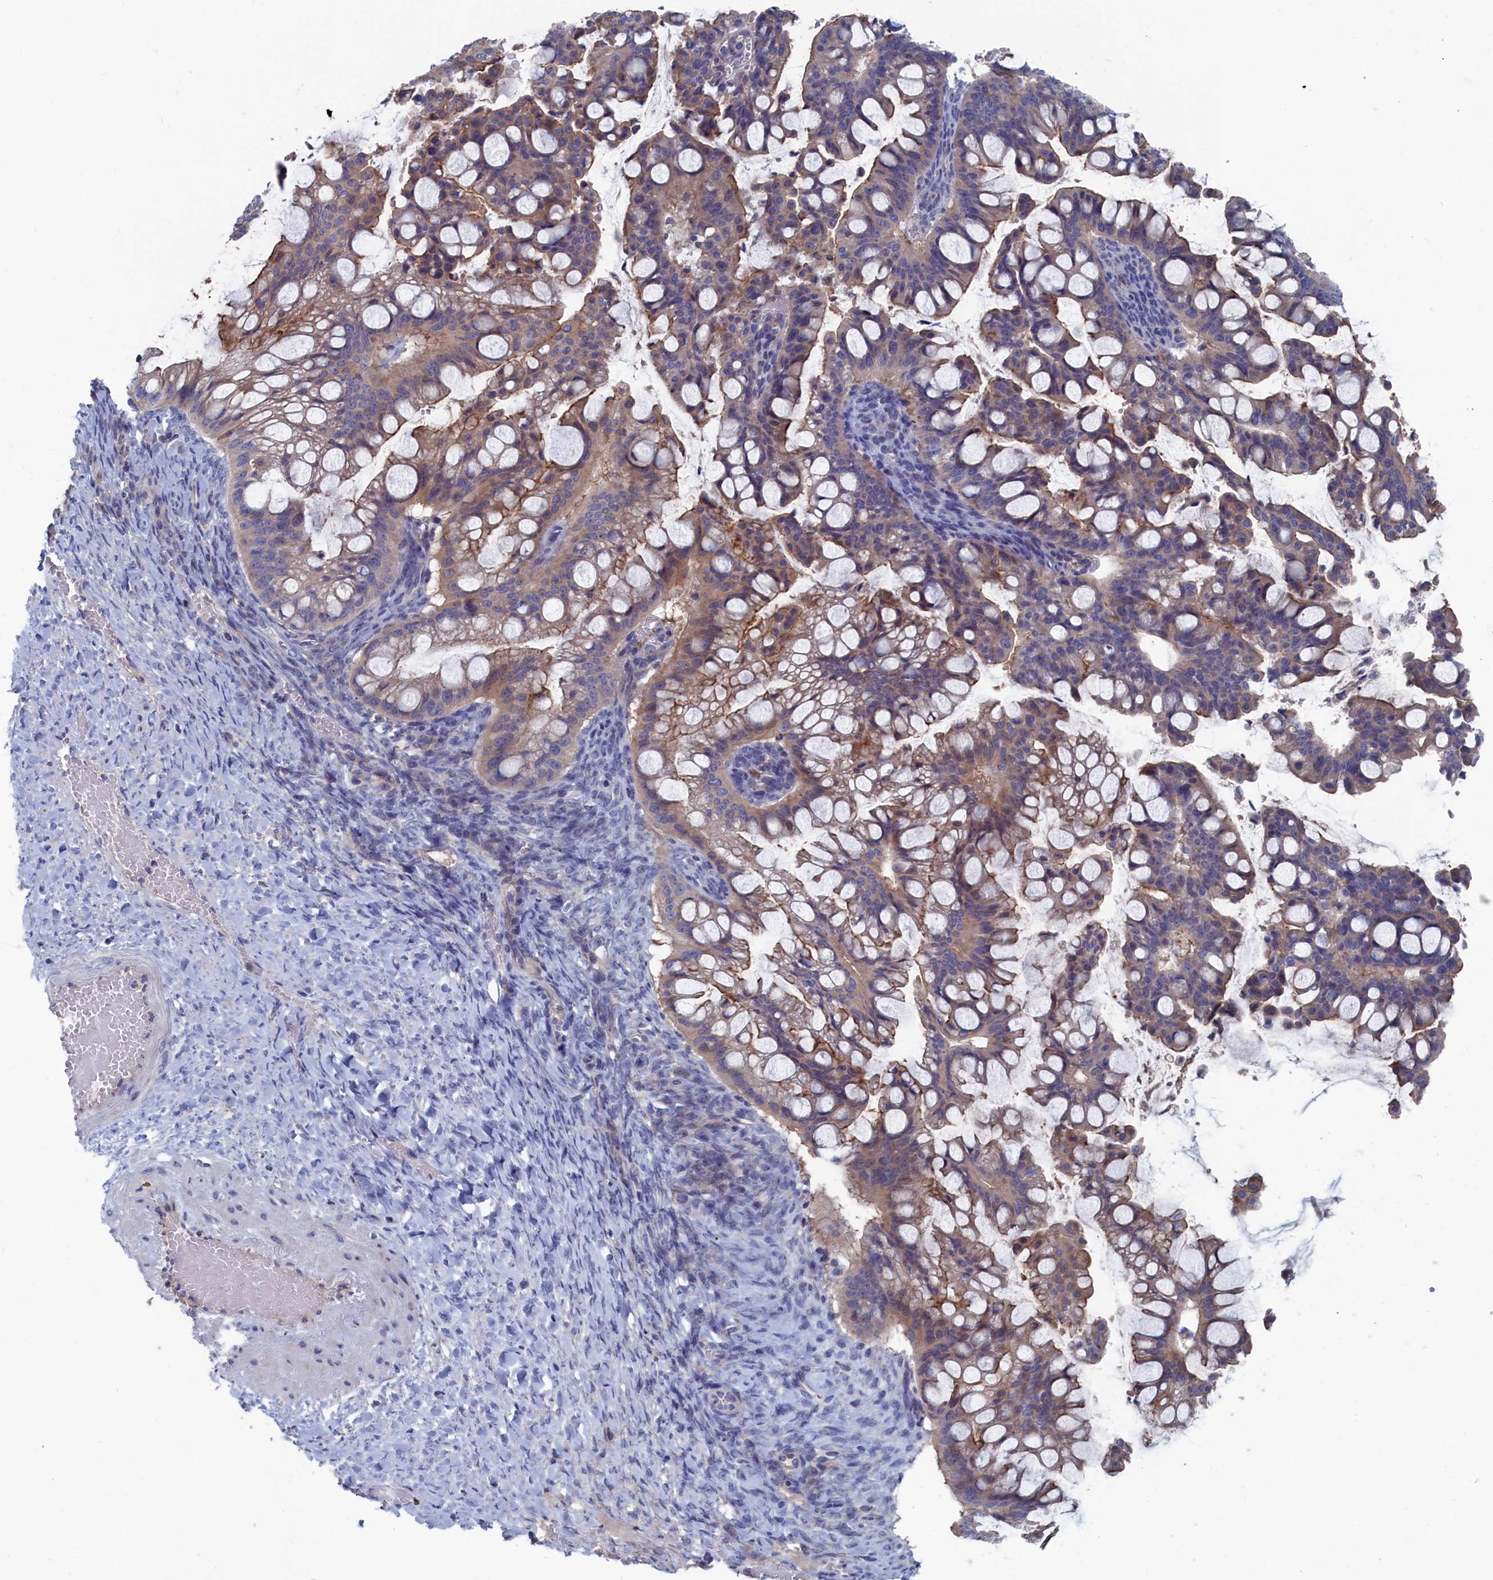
{"staining": {"intensity": "moderate", "quantity": ">75%", "location": "cytoplasmic/membranous"}, "tissue": "ovarian cancer", "cell_type": "Tumor cells", "image_type": "cancer", "snomed": [{"axis": "morphology", "description": "Cystadenocarcinoma, mucinous, NOS"}, {"axis": "topography", "description": "Ovary"}], "caption": "Immunohistochemical staining of human ovarian cancer (mucinous cystadenocarcinoma) exhibits medium levels of moderate cytoplasmic/membranous protein staining in approximately >75% of tumor cells. (Stains: DAB in brown, nuclei in blue, Microscopy: brightfield microscopy at high magnification).", "gene": "CEND1", "patient": {"sex": "female", "age": 73}}